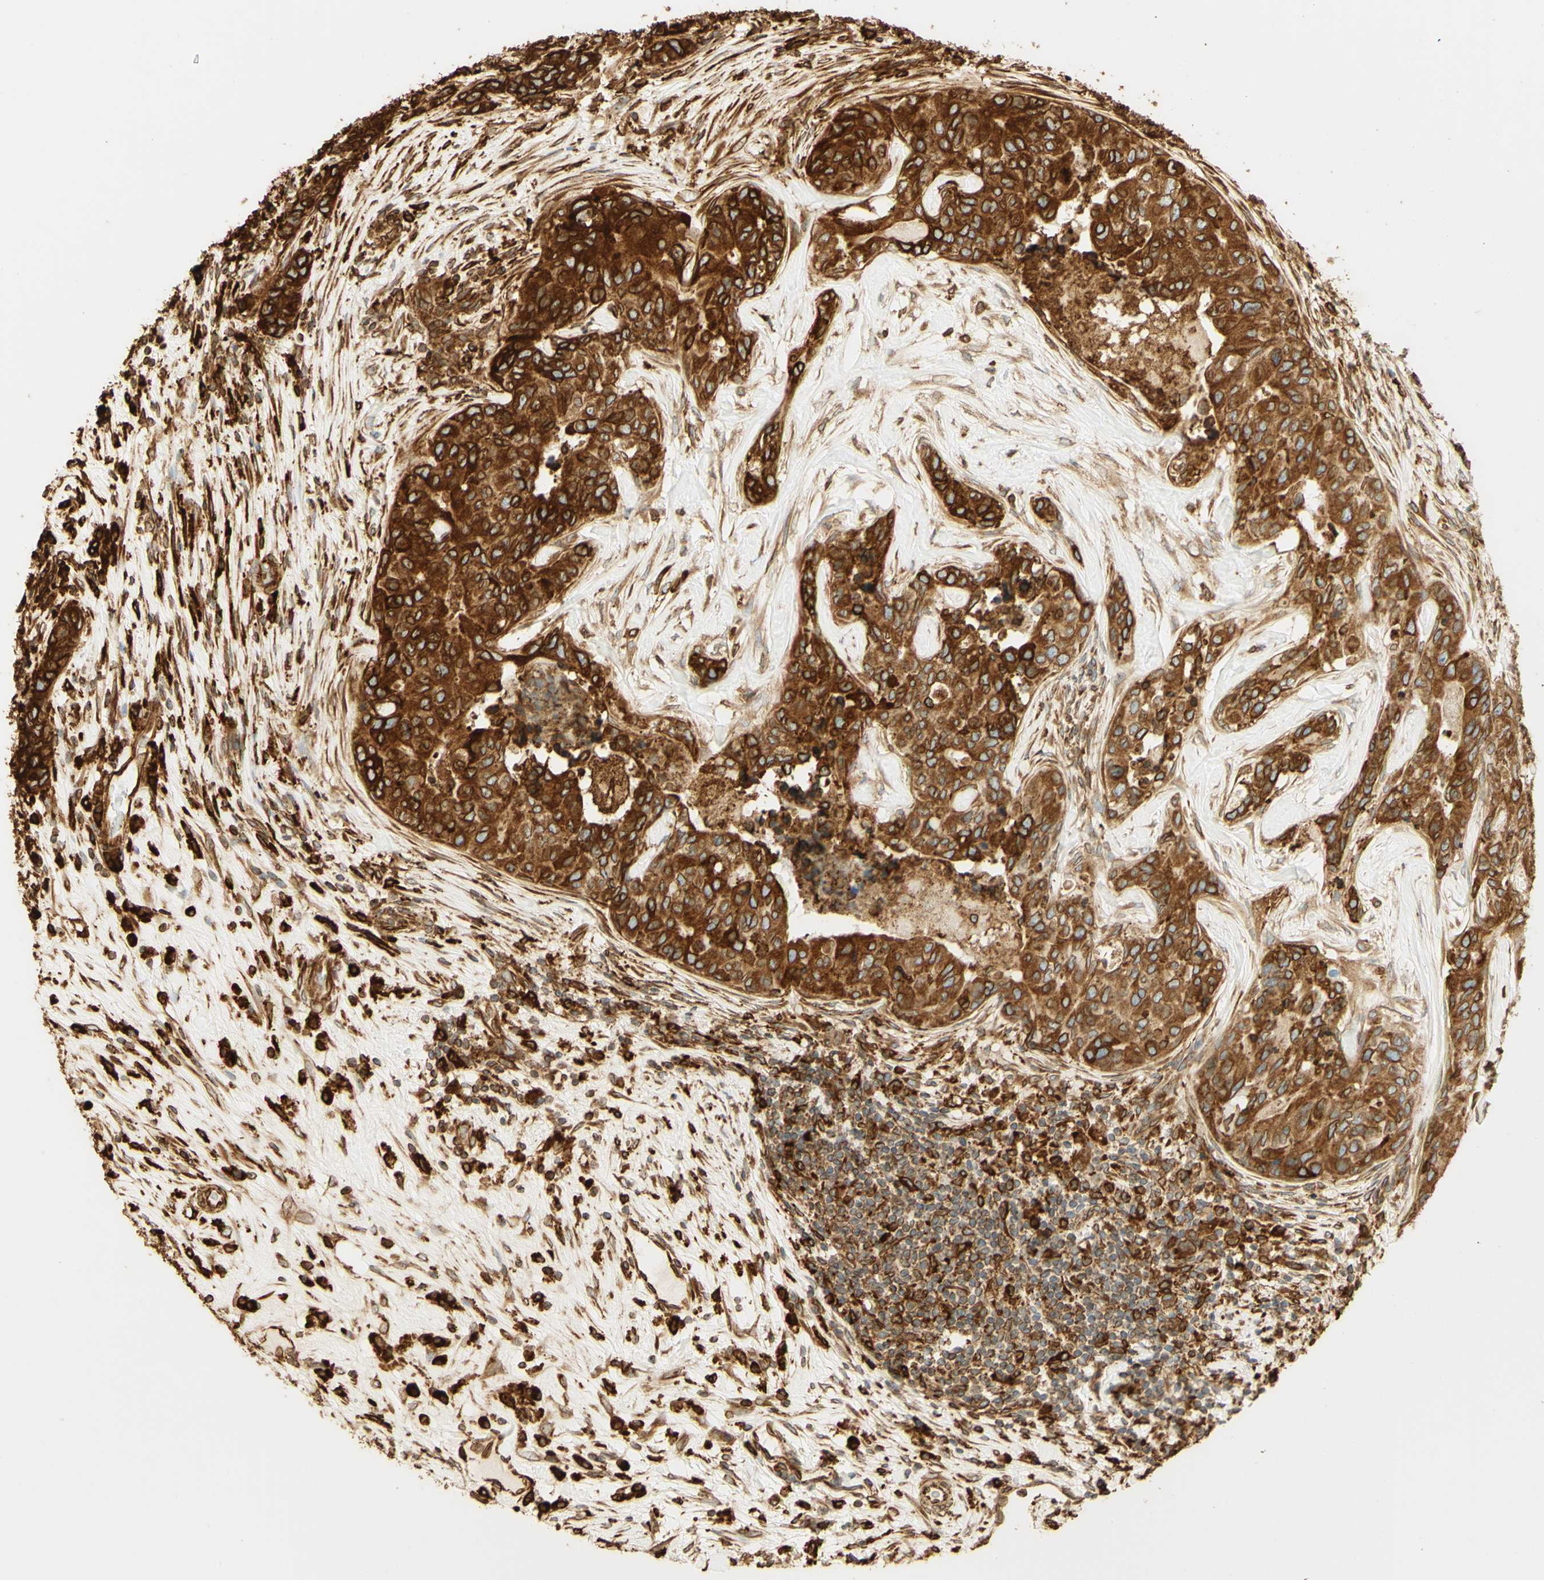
{"staining": {"intensity": "strong", "quantity": "25%-75%", "location": "cytoplasmic/membranous"}, "tissue": "breast cancer", "cell_type": "Tumor cells", "image_type": "cancer", "snomed": [{"axis": "morphology", "description": "Lobular carcinoma"}, {"axis": "topography", "description": "Breast"}], "caption": "An image of human lobular carcinoma (breast) stained for a protein shows strong cytoplasmic/membranous brown staining in tumor cells.", "gene": "CANX", "patient": {"sex": "female", "age": 59}}